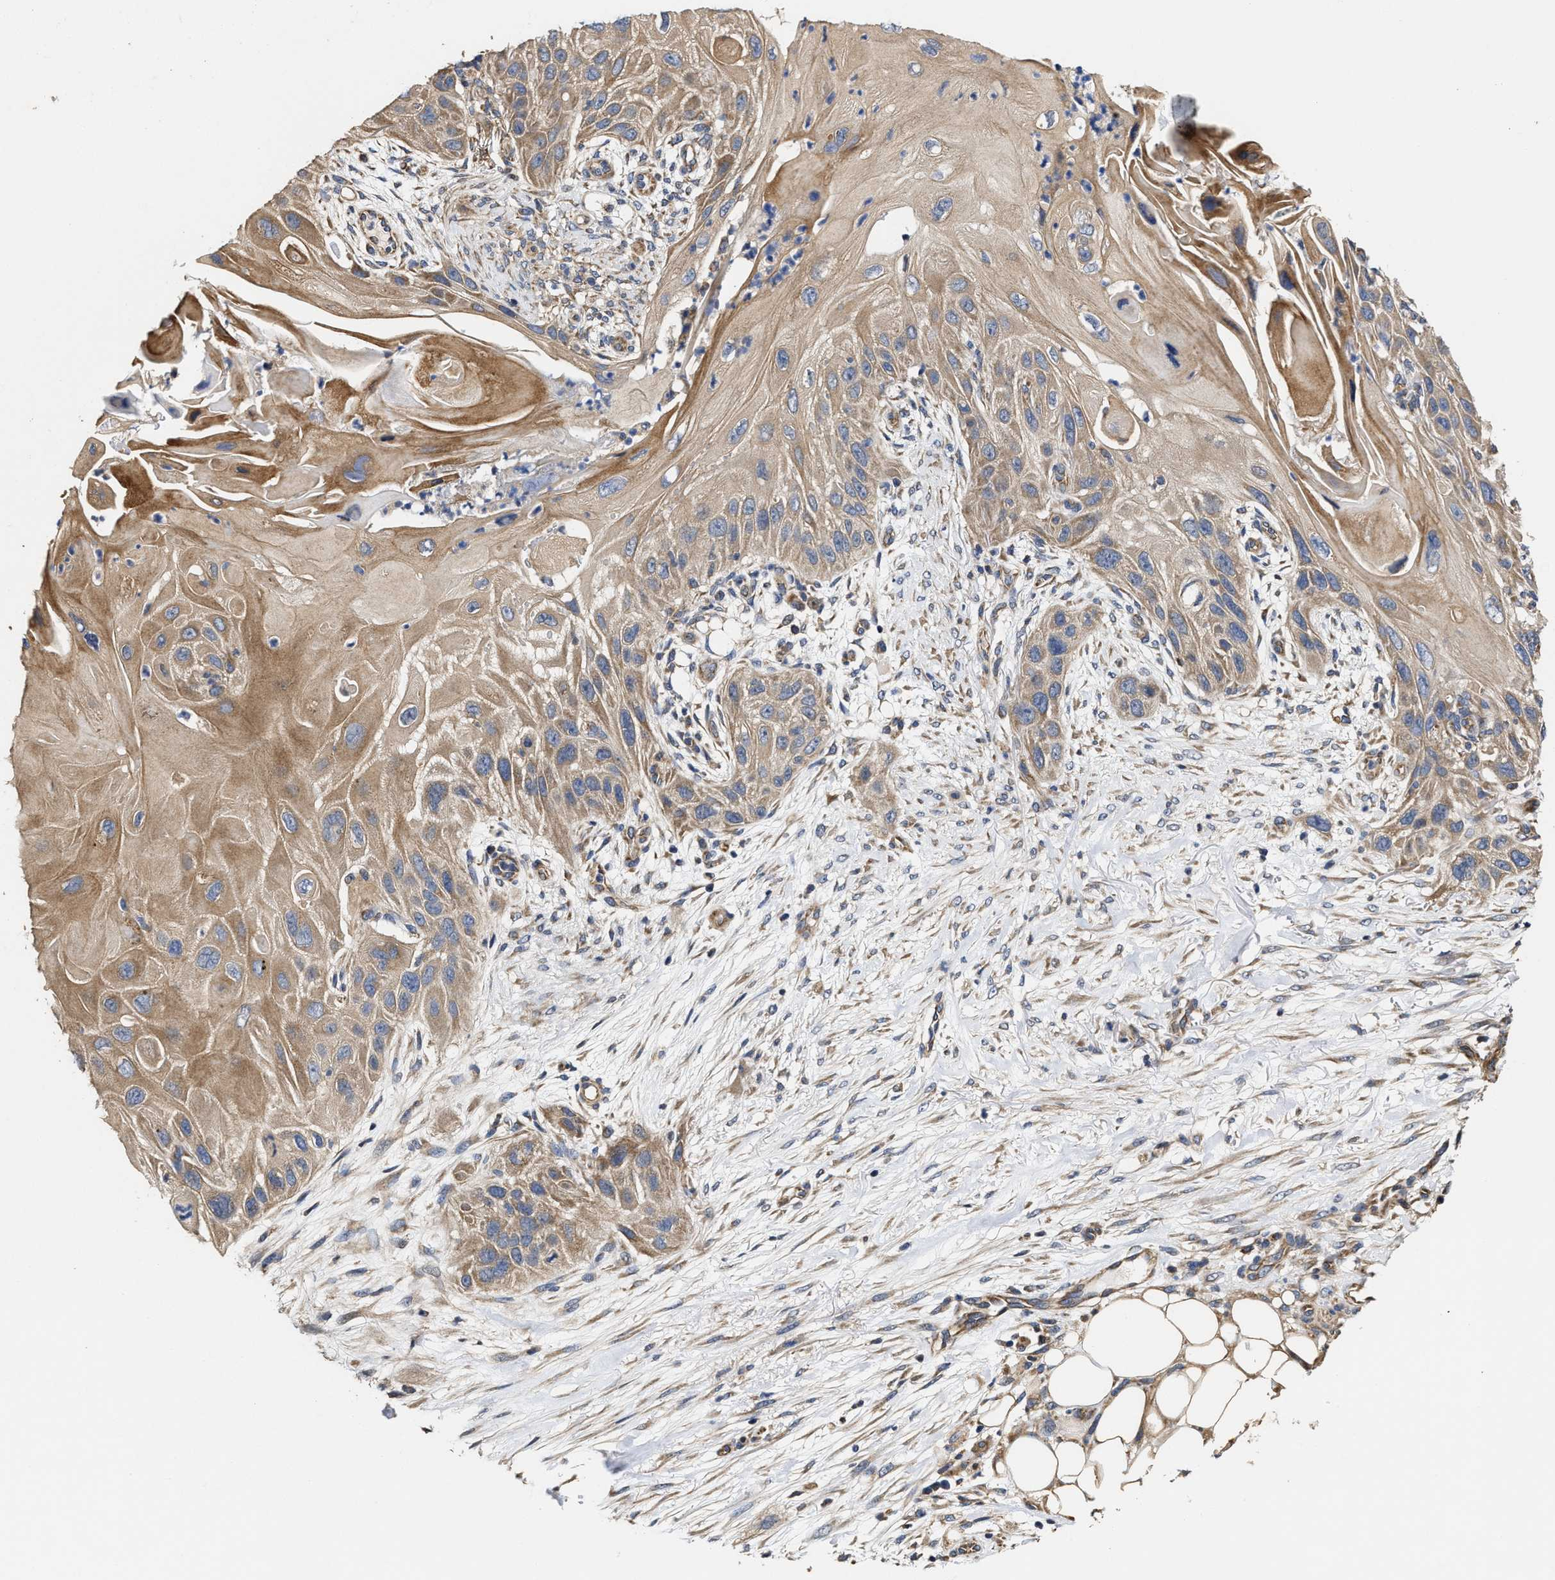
{"staining": {"intensity": "moderate", "quantity": ">75%", "location": "cytoplasmic/membranous"}, "tissue": "skin cancer", "cell_type": "Tumor cells", "image_type": "cancer", "snomed": [{"axis": "morphology", "description": "Squamous cell carcinoma, NOS"}, {"axis": "topography", "description": "Skin"}], "caption": "DAB (3,3'-diaminobenzidine) immunohistochemical staining of human skin cancer (squamous cell carcinoma) demonstrates moderate cytoplasmic/membranous protein expression in approximately >75% of tumor cells.", "gene": "TRAF6", "patient": {"sex": "female", "age": 77}}